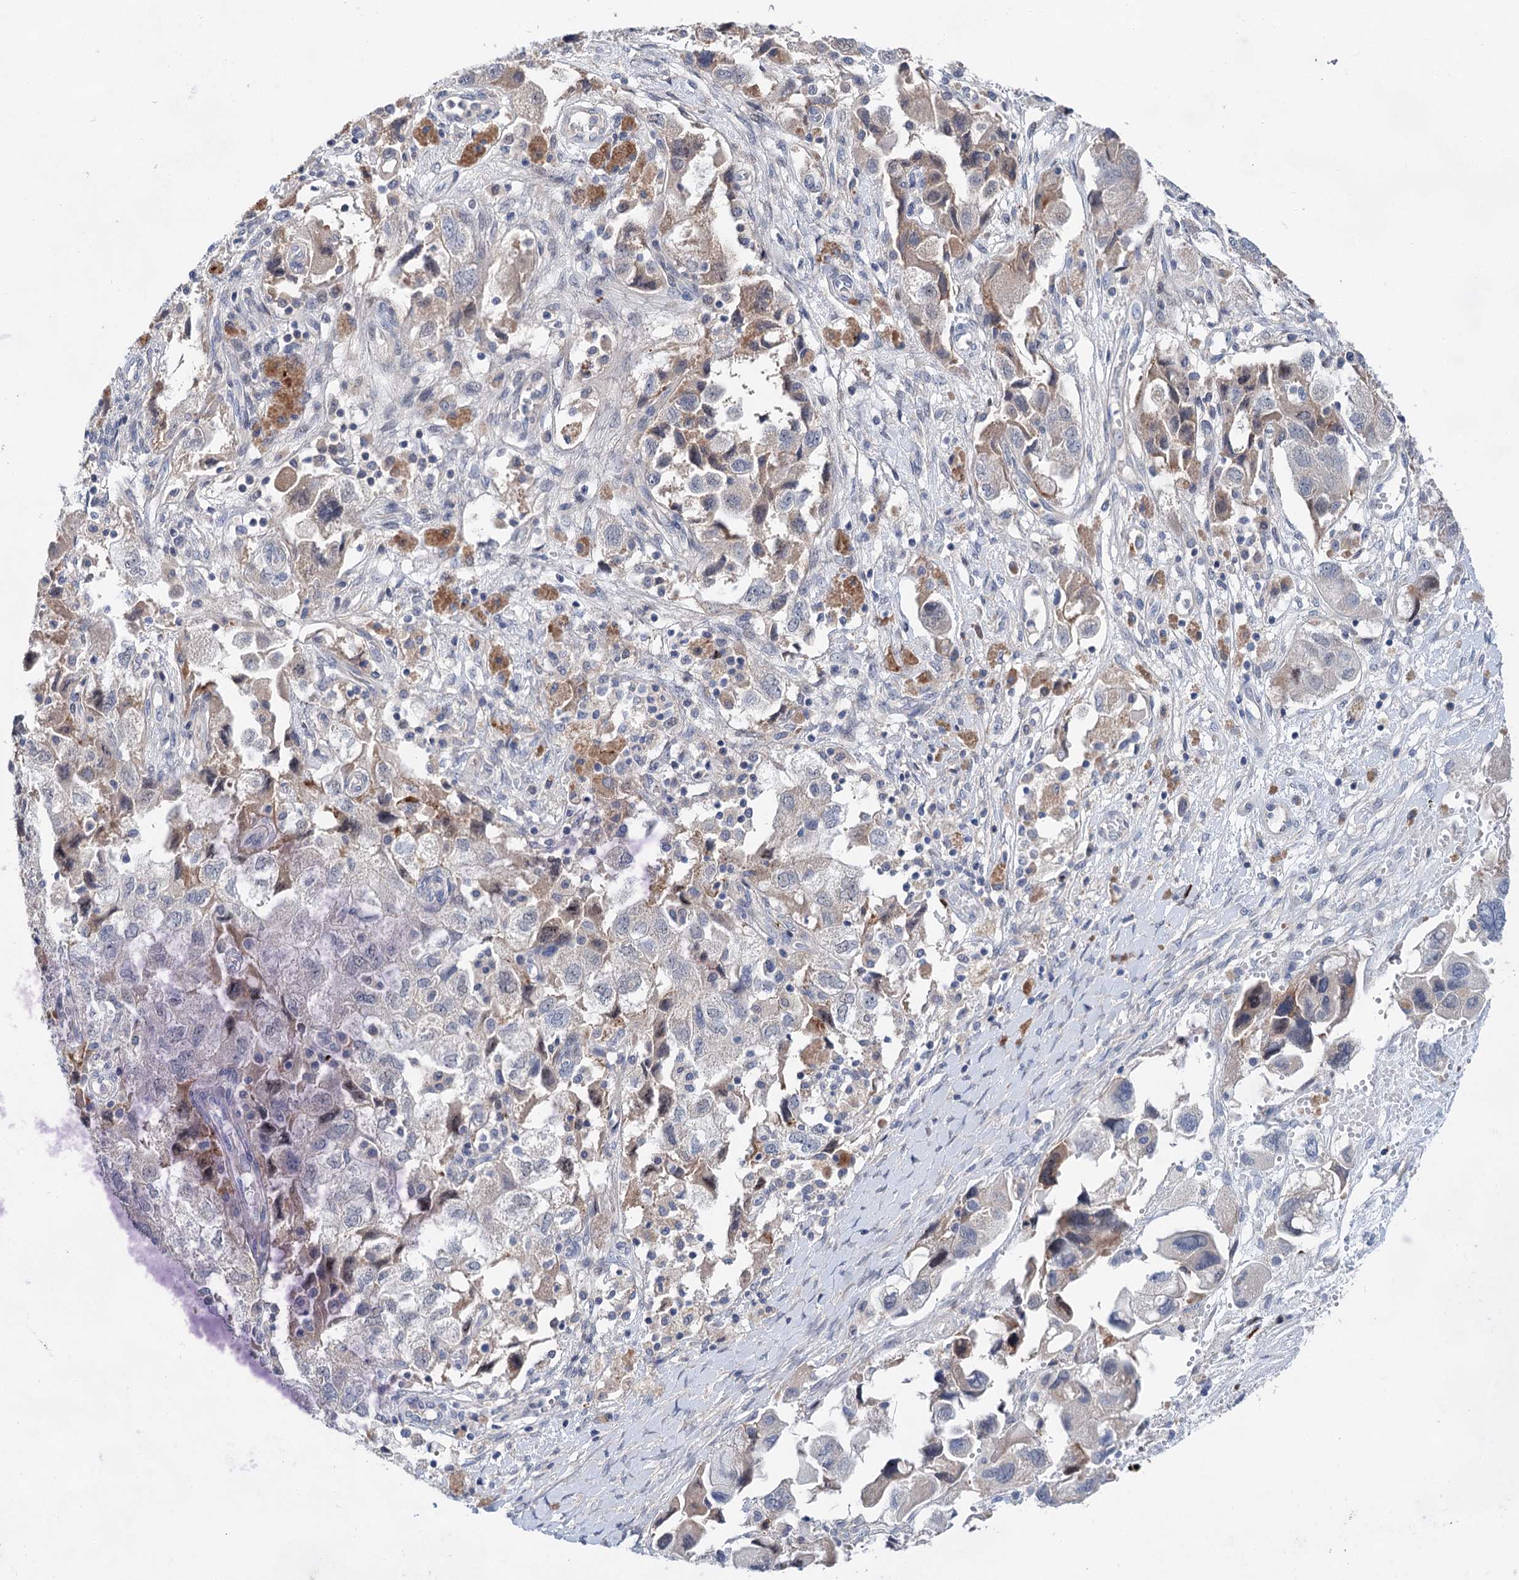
{"staining": {"intensity": "weak", "quantity": "<25%", "location": "cytoplasmic/membranous"}, "tissue": "ovarian cancer", "cell_type": "Tumor cells", "image_type": "cancer", "snomed": [{"axis": "morphology", "description": "Carcinoma, NOS"}, {"axis": "morphology", "description": "Cystadenocarcinoma, serous, NOS"}, {"axis": "topography", "description": "Ovary"}], "caption": "This histopathology image is of ovarian cancer (carcinoma) stained with immunohistochemistry (IHC) to label a protein in brown with the nuclei are counter-stained blue. There is no positivity in tumor cells. Nuclei are stained in blue.", "gene": "MORN3", "patient": {"sex": "female", "age": 69}}